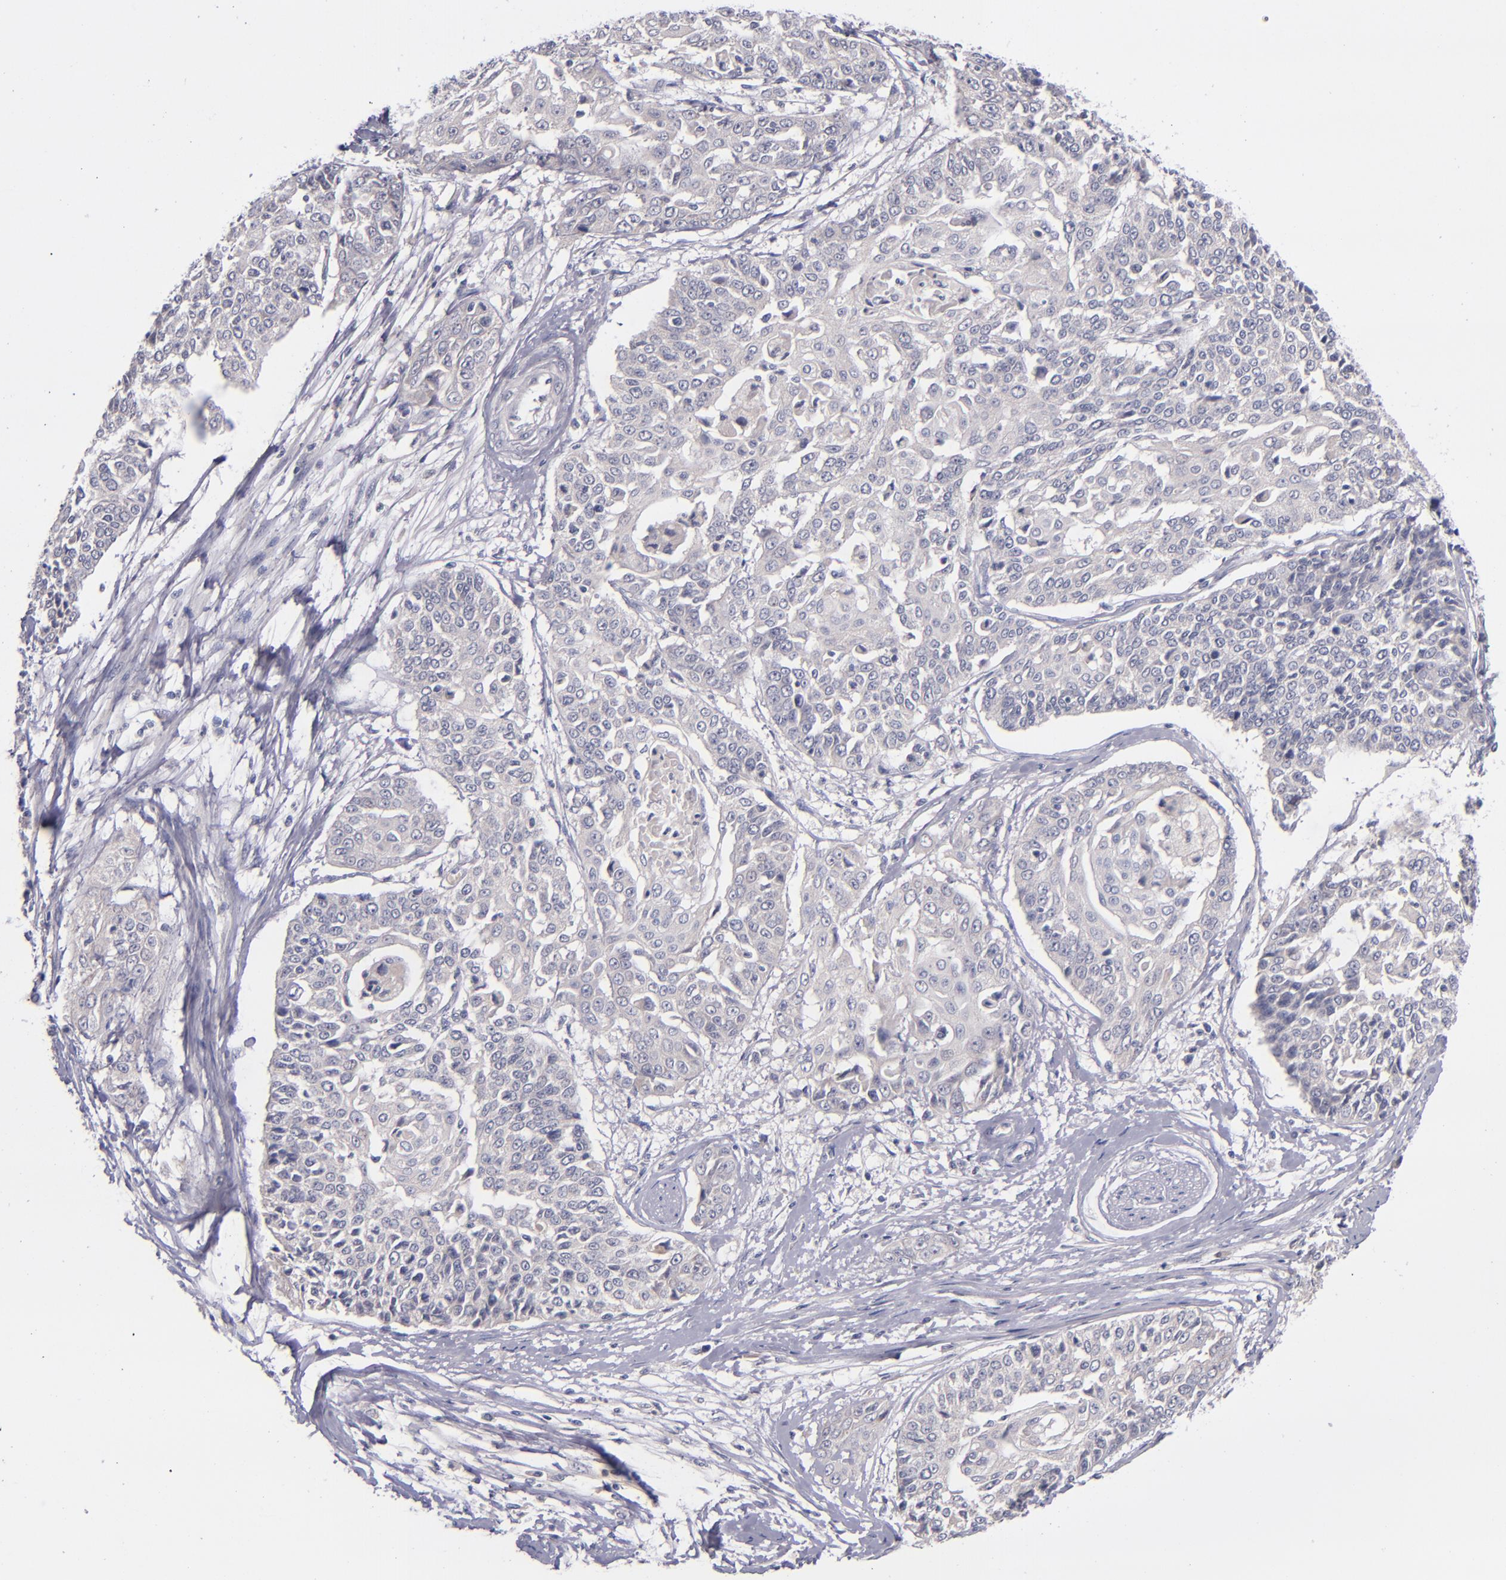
{"staining": {"intensity": "negative", "quantity": "none", "location": "none"}, "tissue": "cervical cancer", "cell_type": "Tumor cells", "image_type": "cancer", "snomed": [{"axis": "morphology", "description": "Squamous cell carcinoma, NOS"}, {"axis": "topography", "description": "Cervix"}], "caption": "This is an IHC micrograph of human cervical squamous cell carcinoma. There is no positivity in tumor cells.", "gene": "TSC2", "patient": {"sex": "female", "age": 64}}